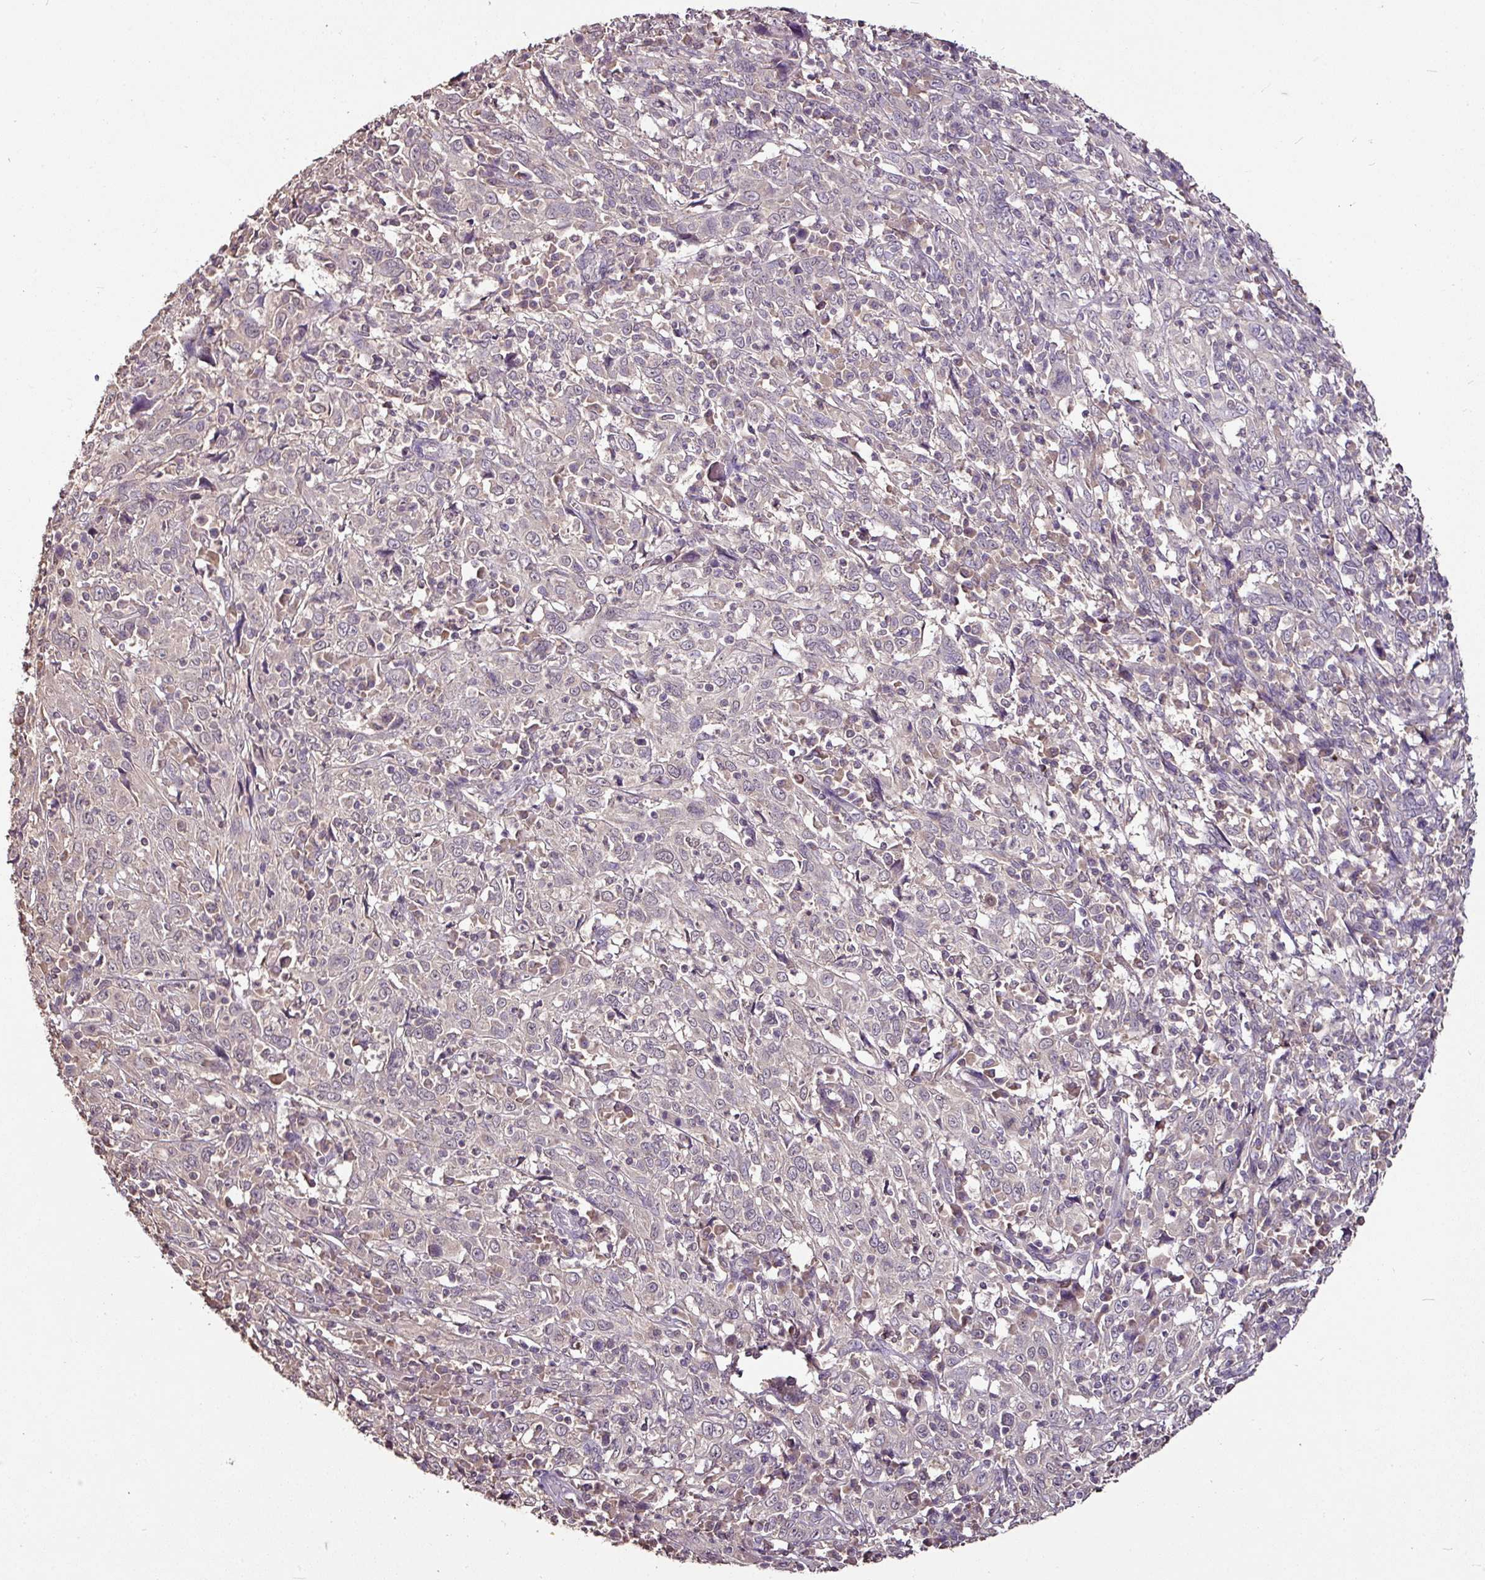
{"staining": {"intensity": "negative", "quantity": "none", "location": "none"}, "tissue": "cervical cancer", "cell_type": "Tumor cells", "image_type": "cancer", "snomed": [{"axis": "morphology", "description": "Squamous cell carcinoma, NOS"}, {"axis": "topography", "description": "Cervix"}], "caption": "There is no significant staining in tumor cells of cervical squamous cell carcinoma.", "gene": "RPL38", "patient": {"sex": "female", "age": 46}}